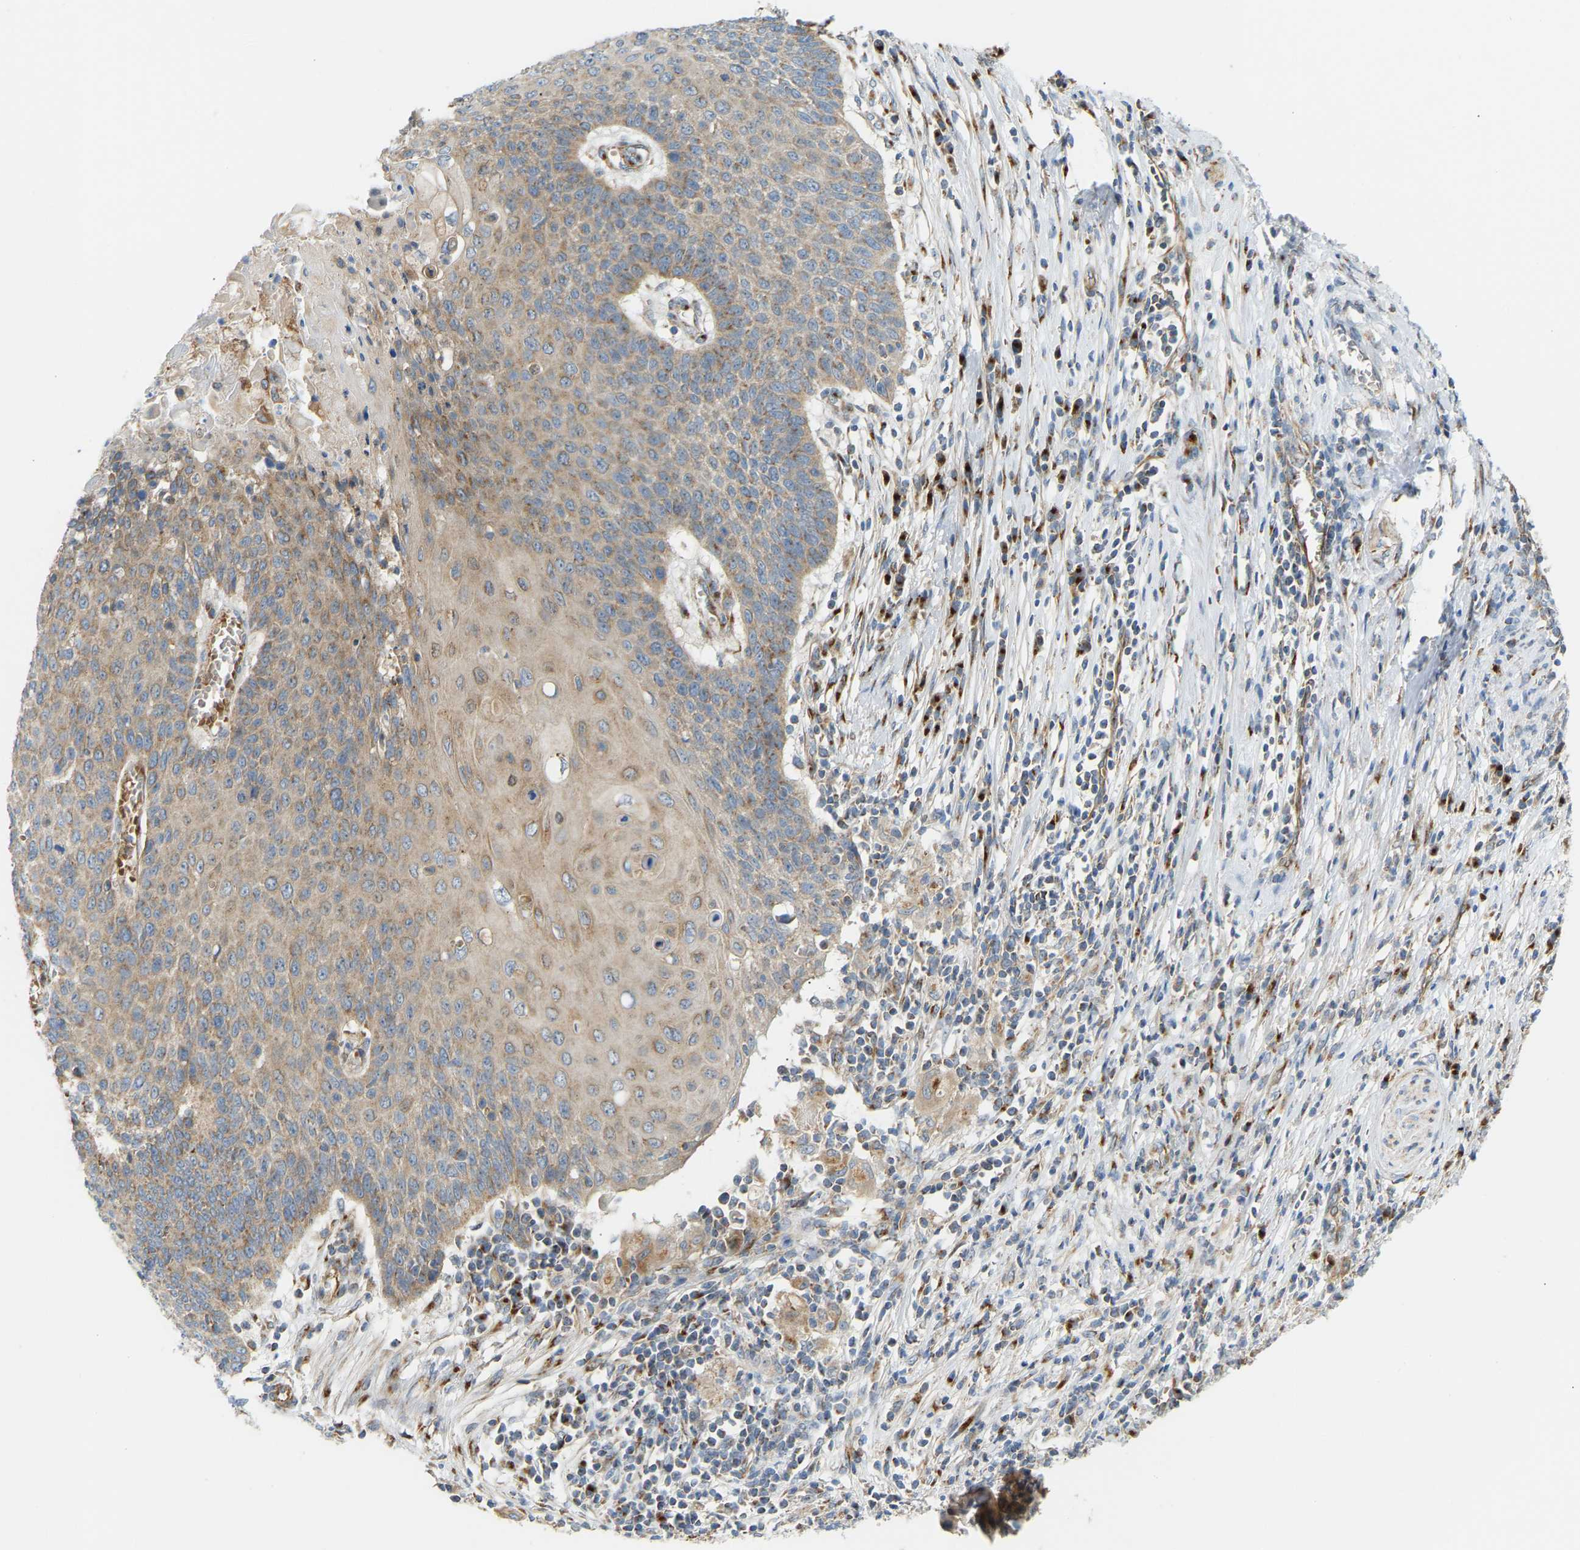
{"staining": {"intensity": "weak", "quantity": ">75%", "location": "cytoplasmic/membranous"}, "tissue": "cervical cancer", "cell_type": "Tumor cells", "image_type": "cancer", "snomed": [{"axis": "morphology", "description": "Squamous cell carcinoma, NOS"}, {"axis": "topography", "description": "Cervix"}], "caption": "Protein expression analysis of squamous cell carcinoma (cervical) shows weak cytoplasmic/membranous expression in approximately >75% of tumor cells.", "gene": "YIPF2", "patient": {"sex": "female", "age": 39}}